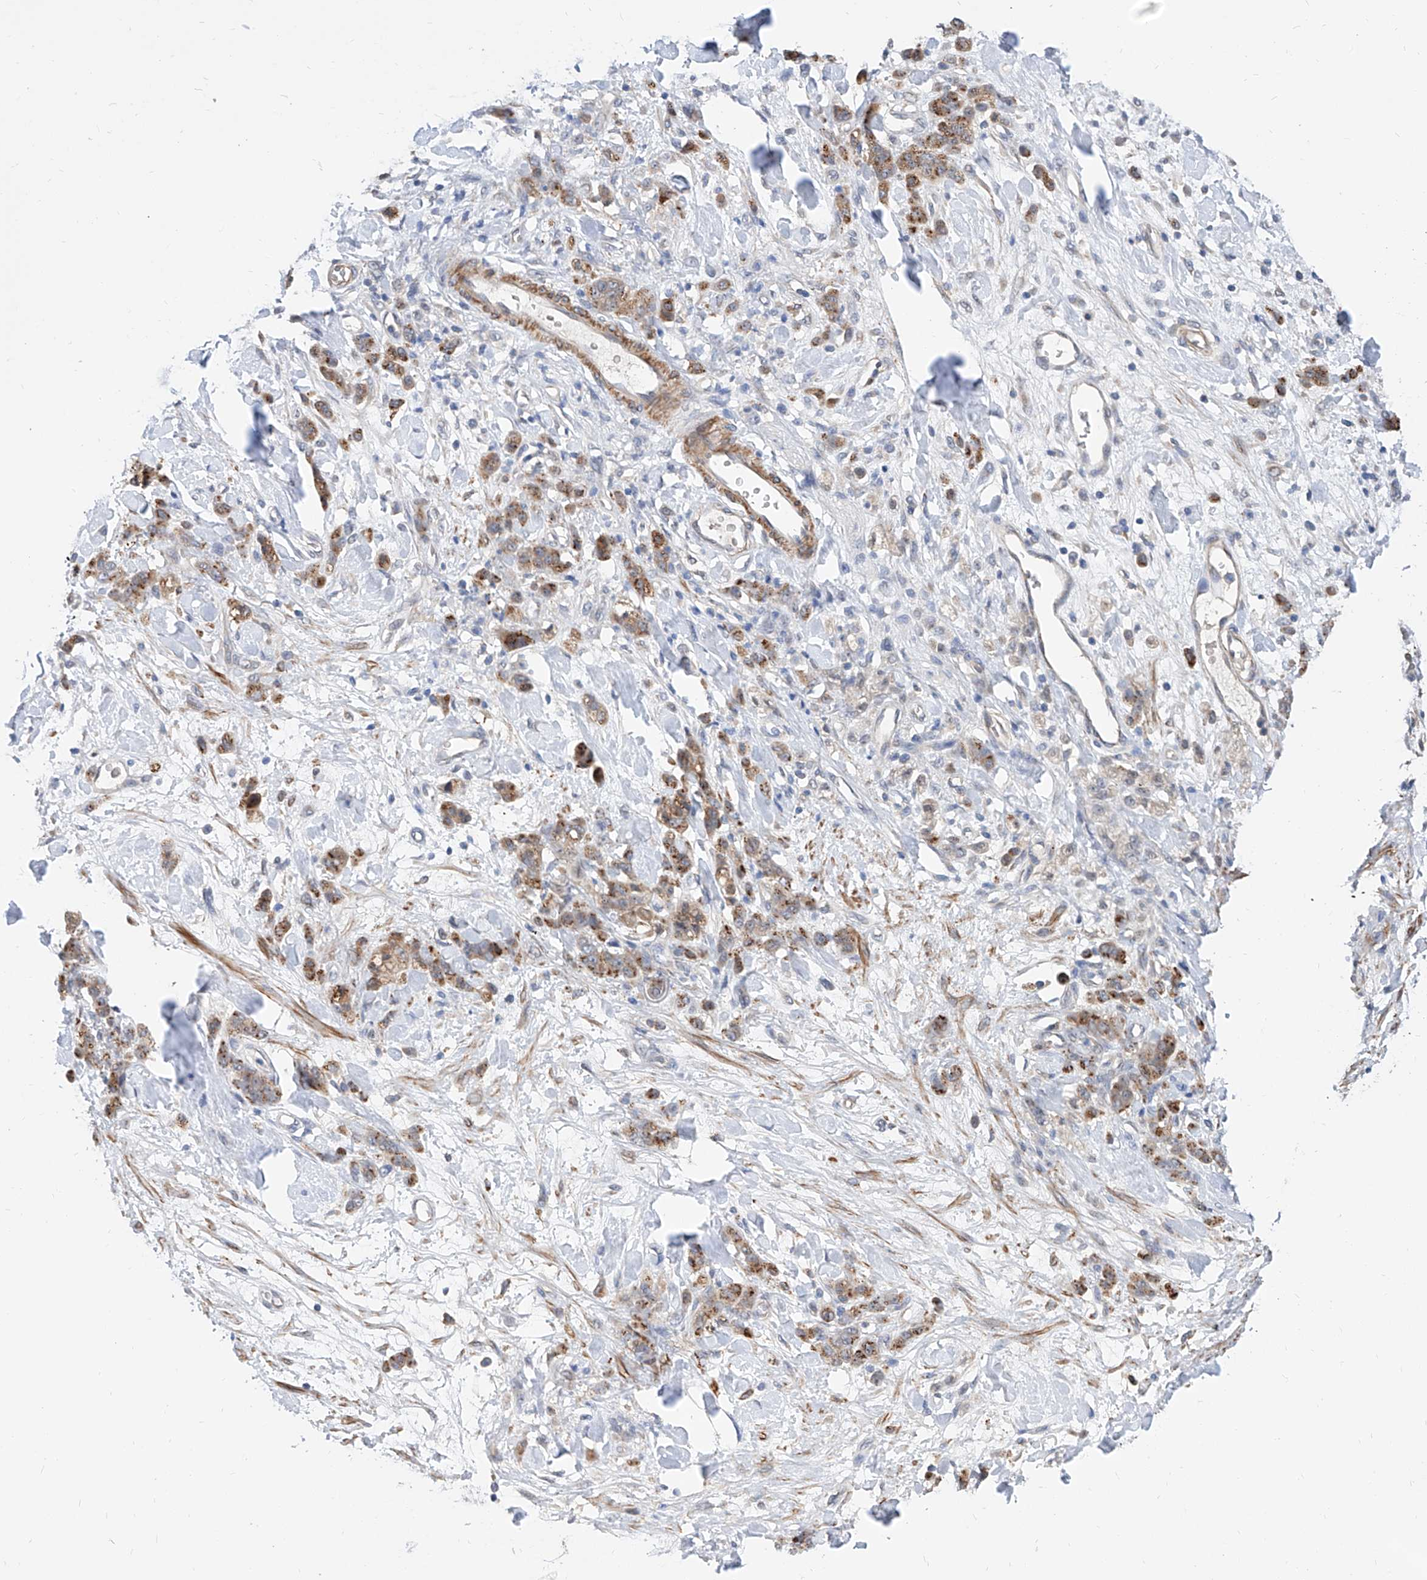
{"staining": {"intensity": "moderate", "quantity": "25%-75%", "location": "cytoplasmic/membranous"}, "tissue": "stomach cancer", "cell_type": "Tumor cells", "image_type": "cancer", "snomed": [{"axis": "morphology", "description": "Normal tissue, NOS"}, {"axis": "morphology", "description": "Adenocarcinoma, NOS"}, {"axis": "topography", "description": "Stomach"}], "caption": "Moderate cytoplasmic/membranous expression for a protein is seen in about 25%-75% of tumor cells of stomach cancer (adenocarcinoma) using IHC.", "gene": "MAGEE2", "patient": {"sex": "male", "age": 82}}